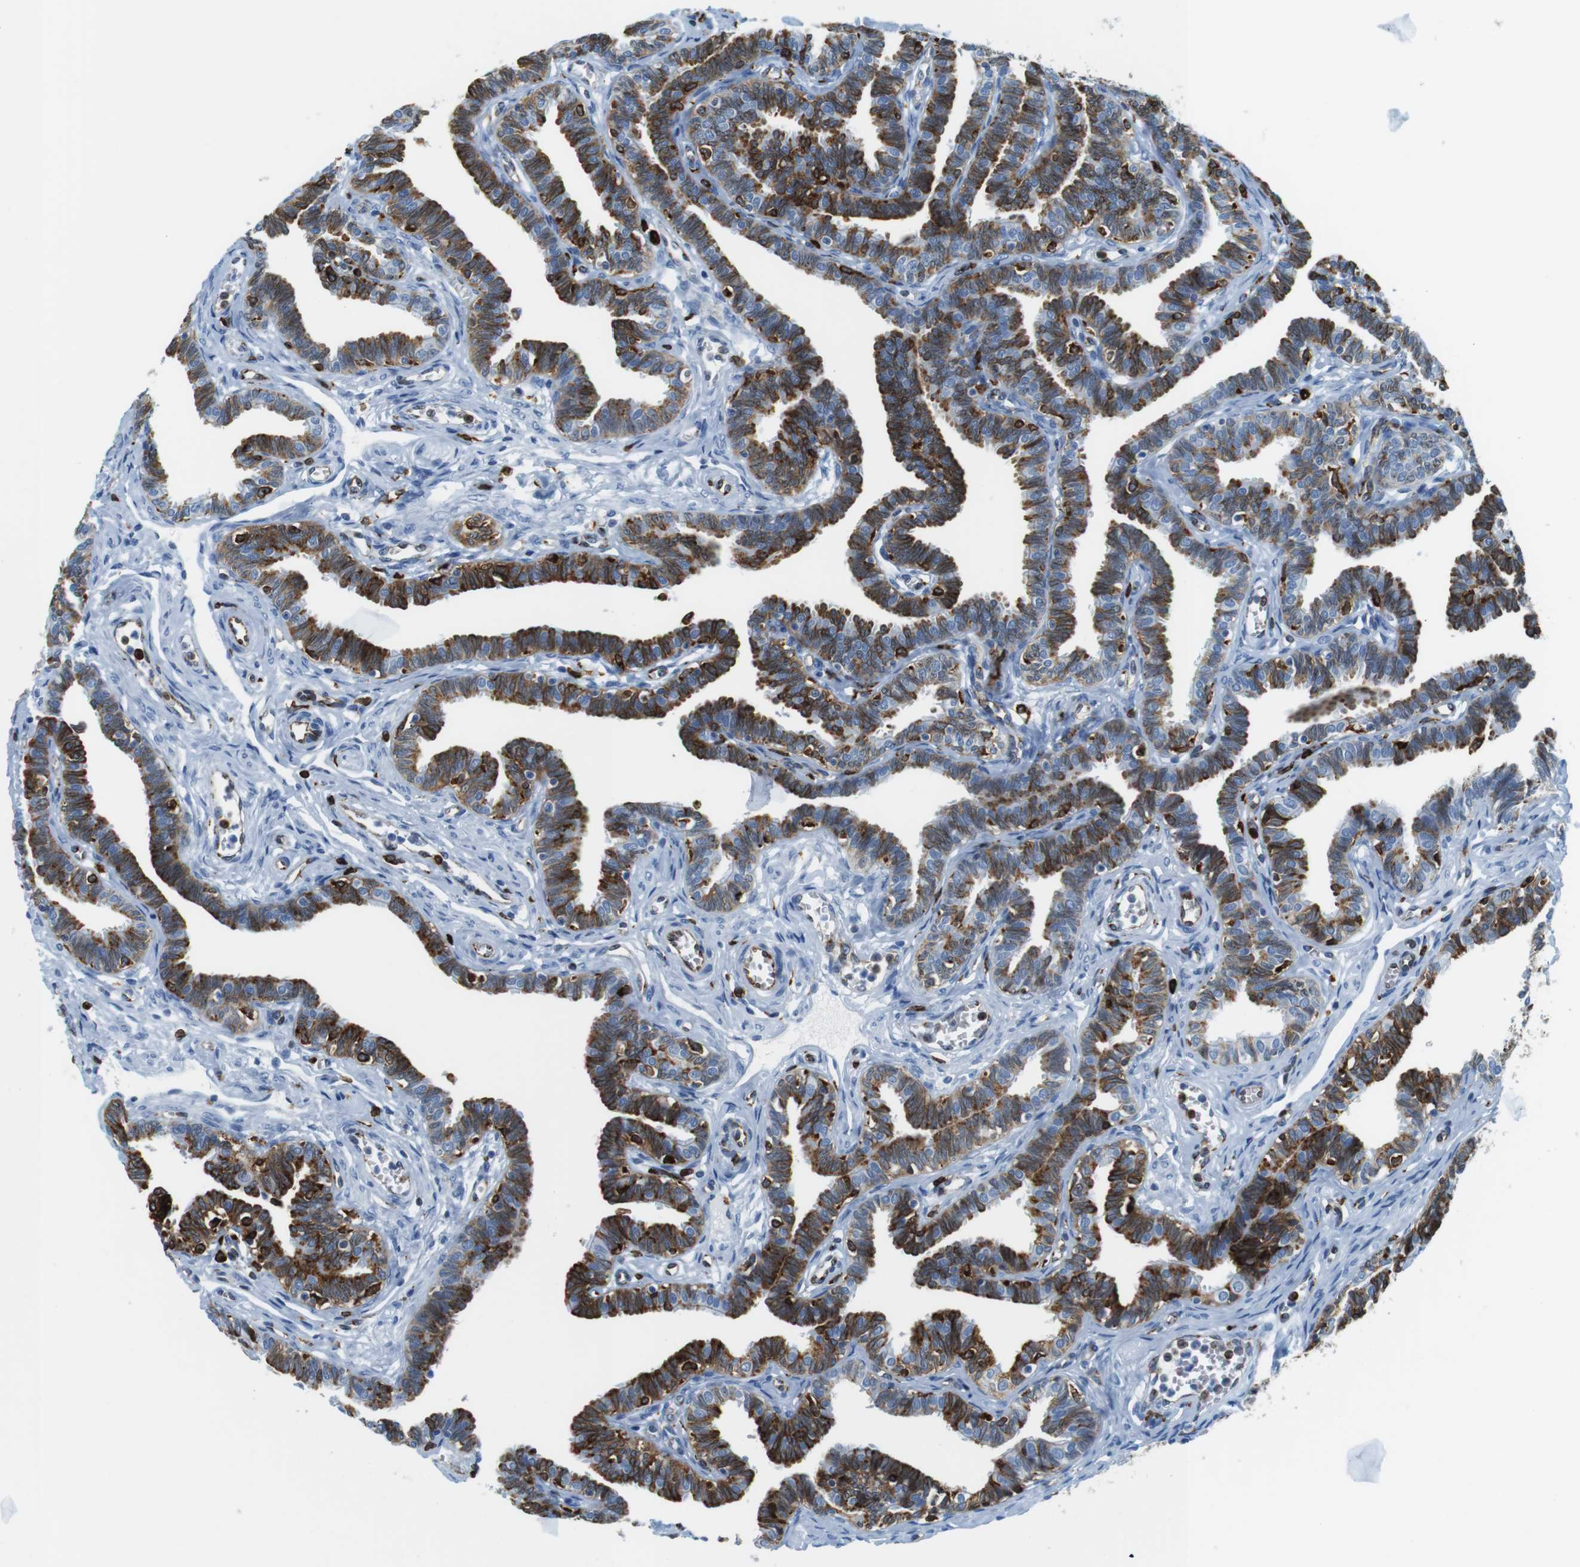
{"staining": {"intensity": "strong", "quantity": ">75%", "location": "cytoplasmic/membranous"}, "tissue": "fallopian tube", "cell_type": "Glandular cells", "image_type": "normal", "snomed": [{"axis": "morphology", "description": "Normal tissue, NOS"}, {"axis": "topography", "description": "Fallopian tube"}, {"axis": "topography", "description": "Ovary"}], "caption": "This image demonstrates immunohistochemistry staining of normal human fallopian tube, with high strong cytoplasmic/membranous positivity in approximately >75% of glandular cells.", "gene": "CIITA", "patient": {"sex": "female", "age": 23}}